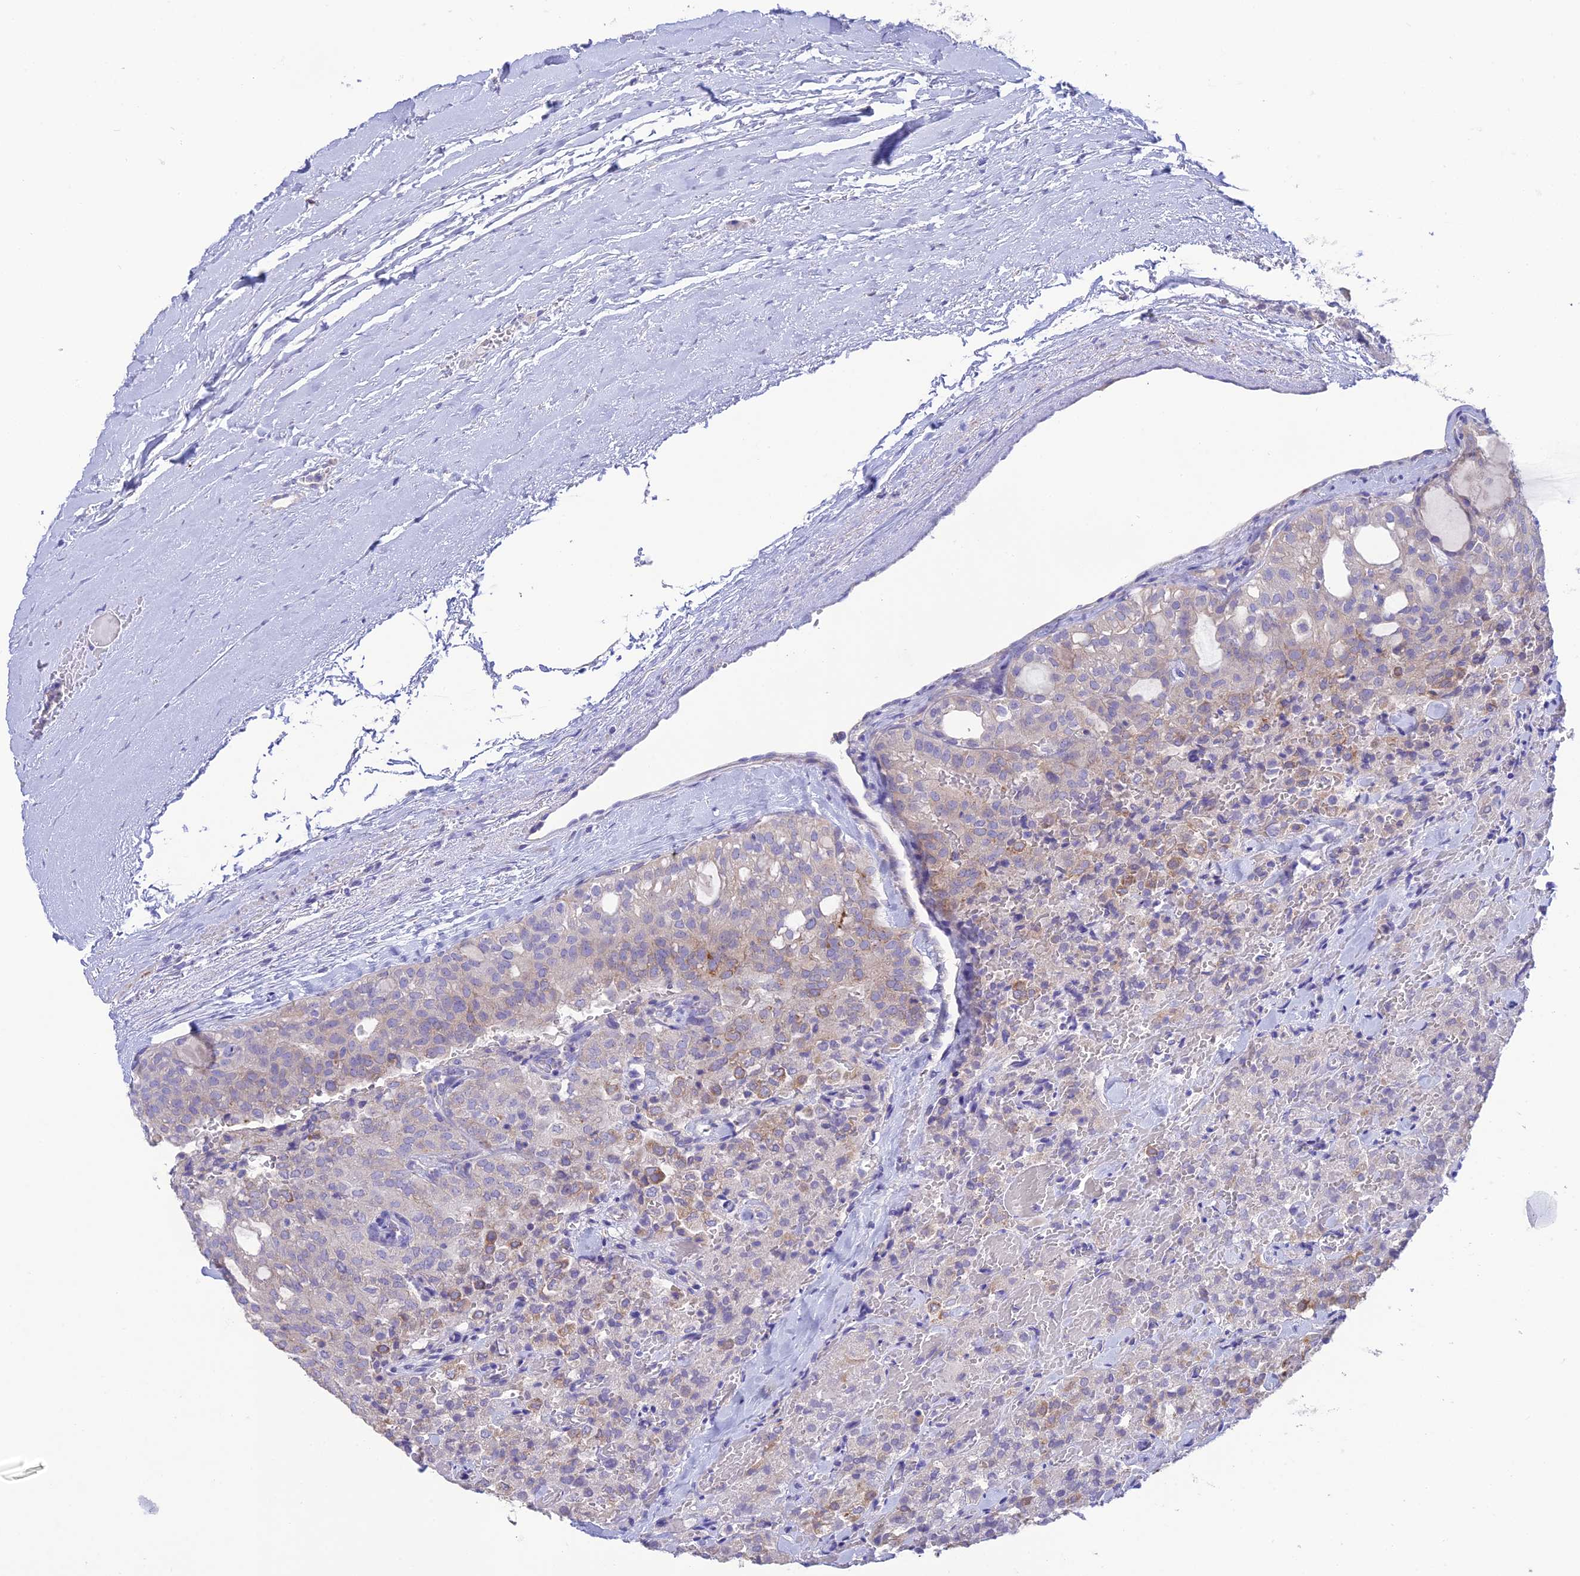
{"staining": {"intensity": "moderate", "quantity": "<25%", "location": "cytoplasmic/membranous"}, "tissue": "thyroid cancer", "cell_type": "Tumor cells", "image_type": "cancer", "snomed": [{"axis": "morphology", "description": "Follicular adenoma carcinoma, NOS"}, {"axis": "topography", "description": "Thyroid gland"}], "caption": "Protein expression analysis of thyroid follicular adenoma carcinoma demonstrates moderate cytoplasmic/membranous staining in about <25% of tumor cells. (DAB (3,3'-diaminobenzidine) IHC with brightfield microscopy, high magnification).", "gene": "HSD17B2", "patient": {"sex": "male", "age": 75}}